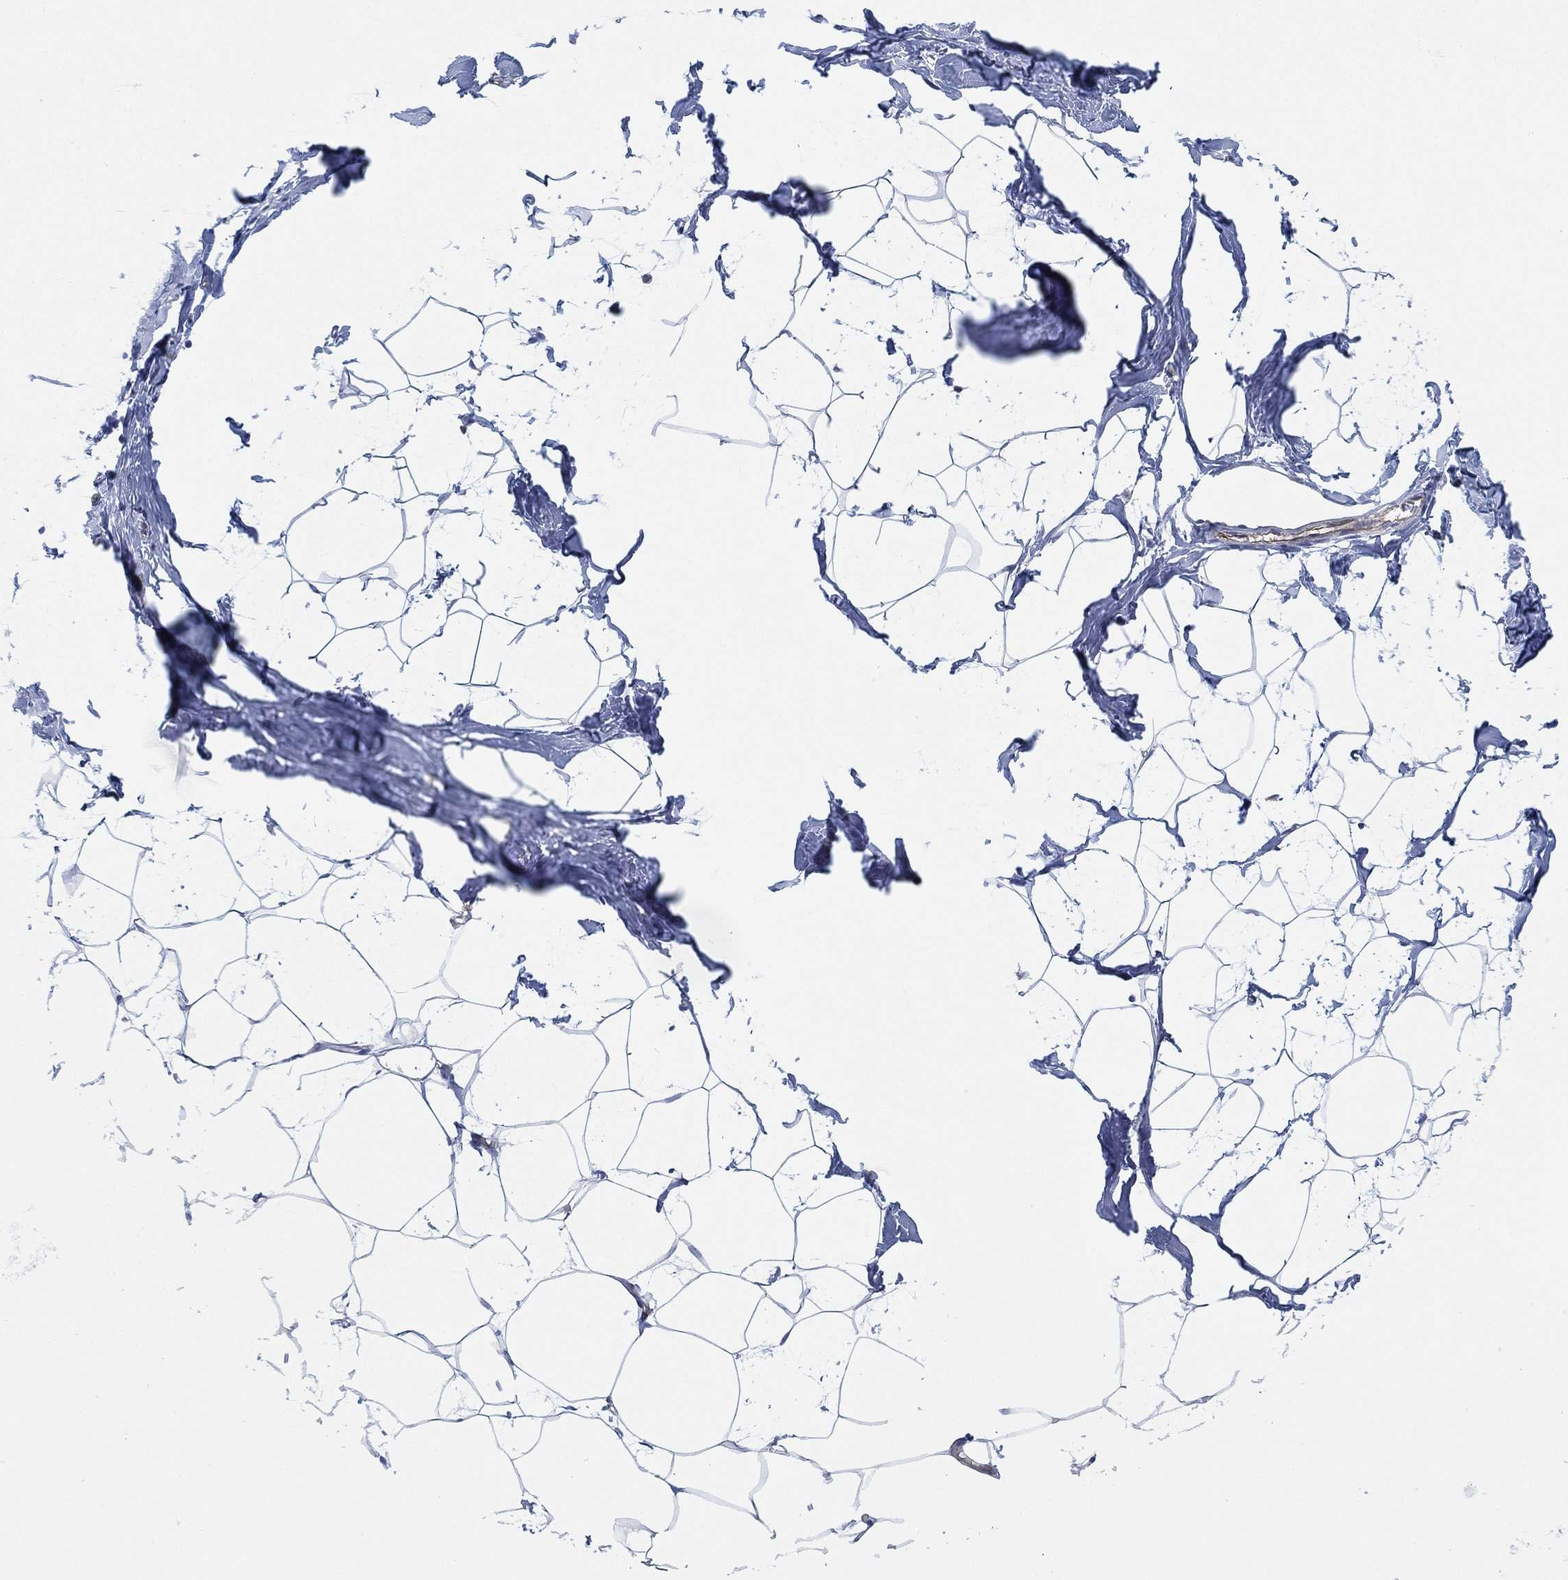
{"staining": {"intensity": "negative", "quantity": "none", "location": "none"}, "tissue": "breast", "cell_type": "Adipocytes", "image_type": "normal", "snomed": [{"axis": "morphology", "description": "Normal tissue, NOS"}, {"axis": "topography", "description": "Breast"}], "caption": "High magnification brightfield microscopy of benign breast stained with DAB (brown) and counterstained with hematoxylin (blue): adipocytes show no significant staining. (Brightfield microscopy of DAB IHC at high magnification).", "gene": "PSKH2", "patient": {"sex": "female", "age": 32}}